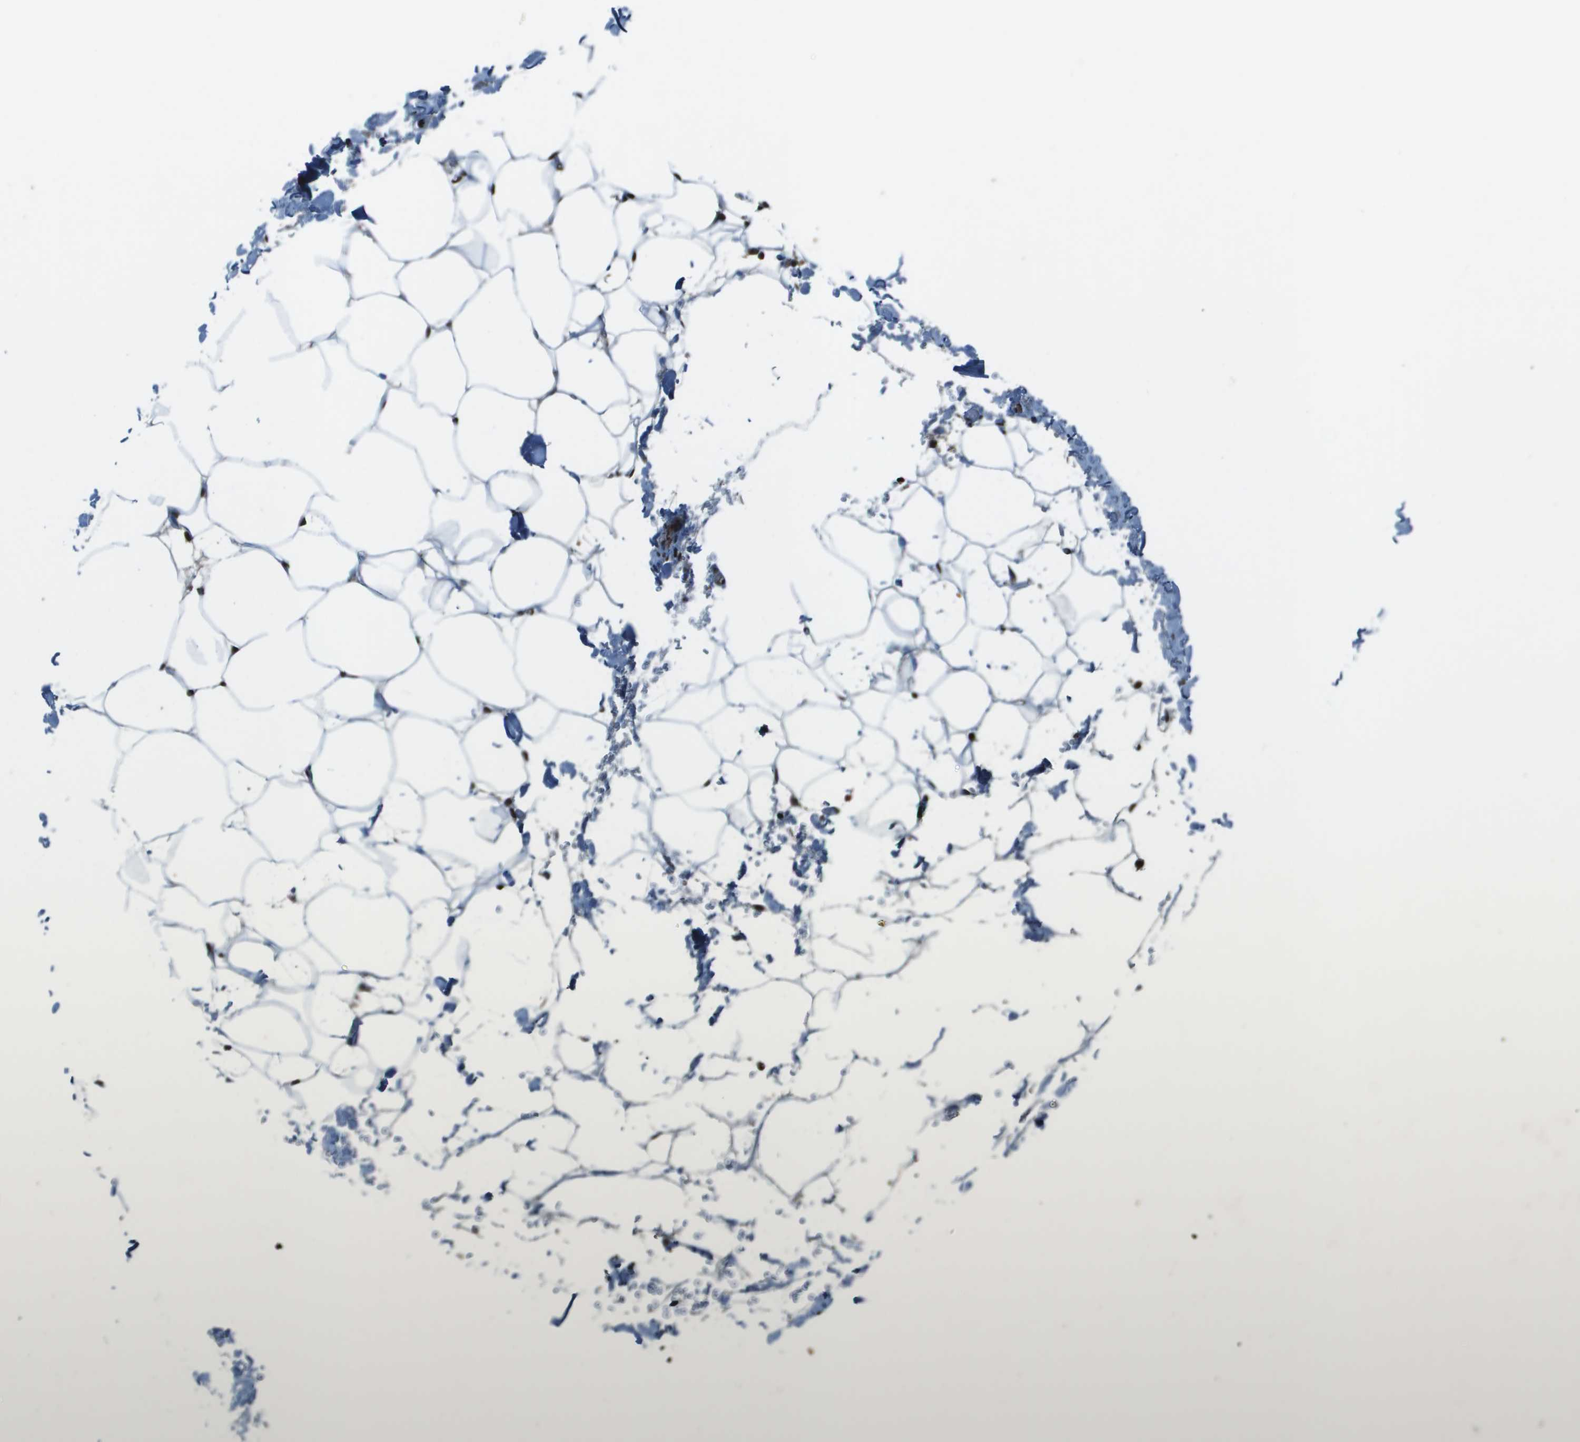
{"staining": {"intensity": "negative", "quantity": "none", "location": "none"}, "tissue": "adipose tissue", "cell_type": "Adipocytes", "image_type": "normal", "snomed": [{"axis": "morphology", "description": "Normal tissue, NOS"}, {"axis": "topography", "description": "Breast"}, {"axis": "topography", "description": "Adipose tissue"}], "caption": "IHC image of unremarkable adipose tissue: human adipose tissue stained with DAB (3,3'-diaminobenzidine) shows no significant protein staining in adipocytes.", "gene": "CXCL12", "patient": {"sex": "female", "age": 25}}